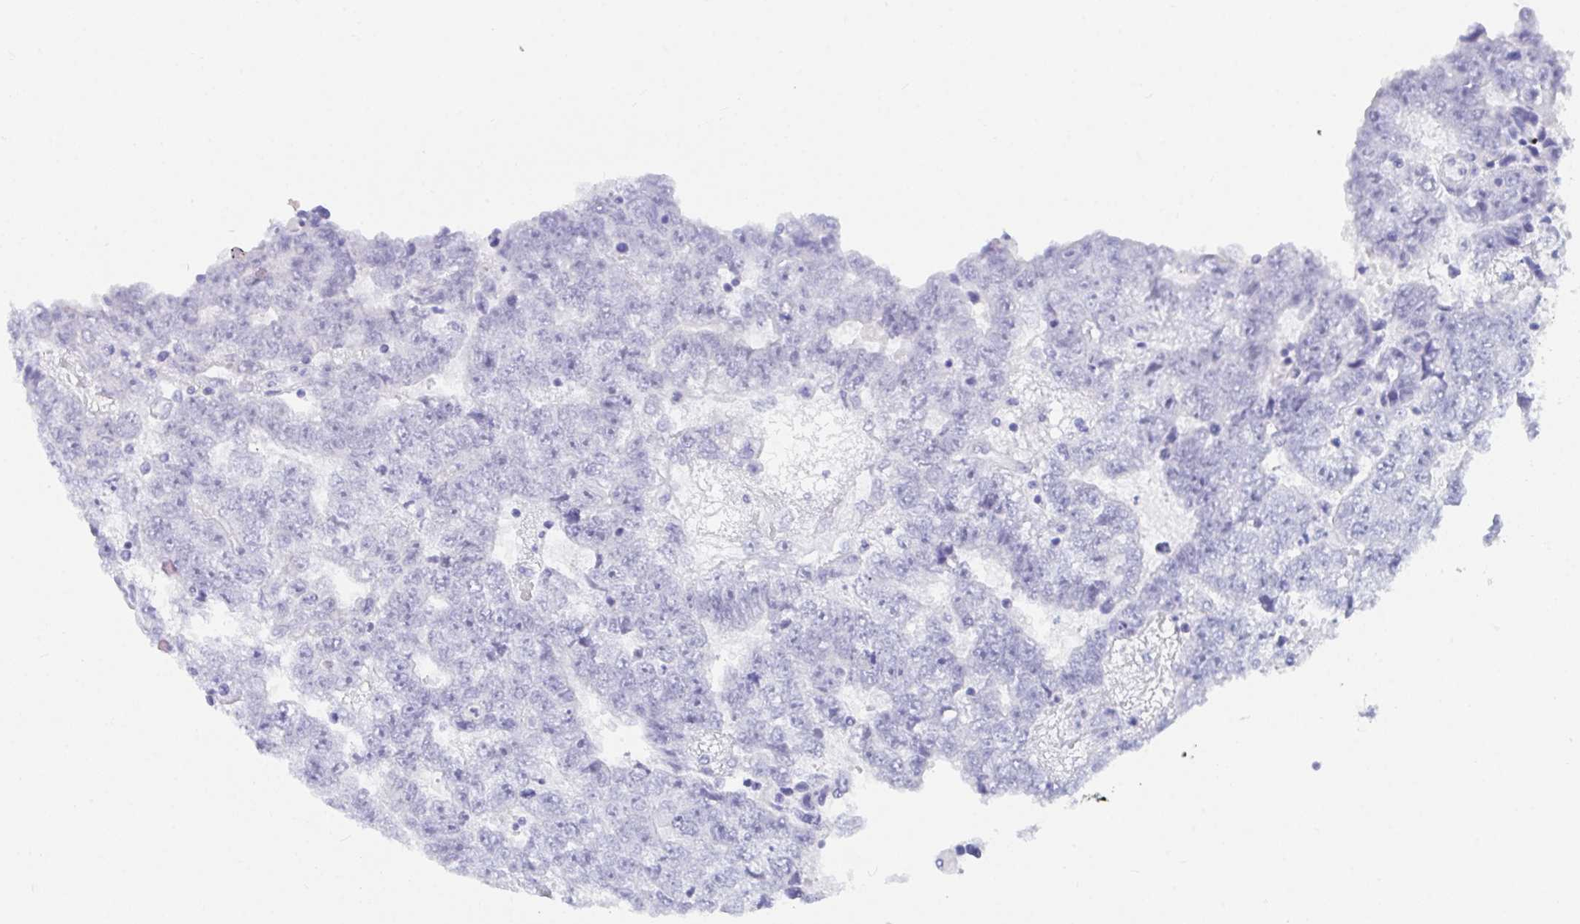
{"staining": {"intensity": "negative", "quantity": "none", "location": "none"}, "tissue": "testis cancer", "cell_type": "Tumor cells", "image_type": "cancer", "snomed": [{"axis": "morphology", "description": "Carcinoma, Embryonal, NOS"}, {"axis": "topography", "description": "Testis"}], "caption": "IHC histopathology image of neoplastic tissue: testis cancer stained with DAB (3,3'-diaminobenzidine) demonstrates no significant protein positivity in tumor cells. (Stains: DAB (3,3'-diaminobenzidine) immunohistochemistry (IHC) with hematoxylin counter stain, Microscopy: brightfield microscopy at high magnification).", "gene": "DAOA", "patient": {"sex": "male", "age": 25}}